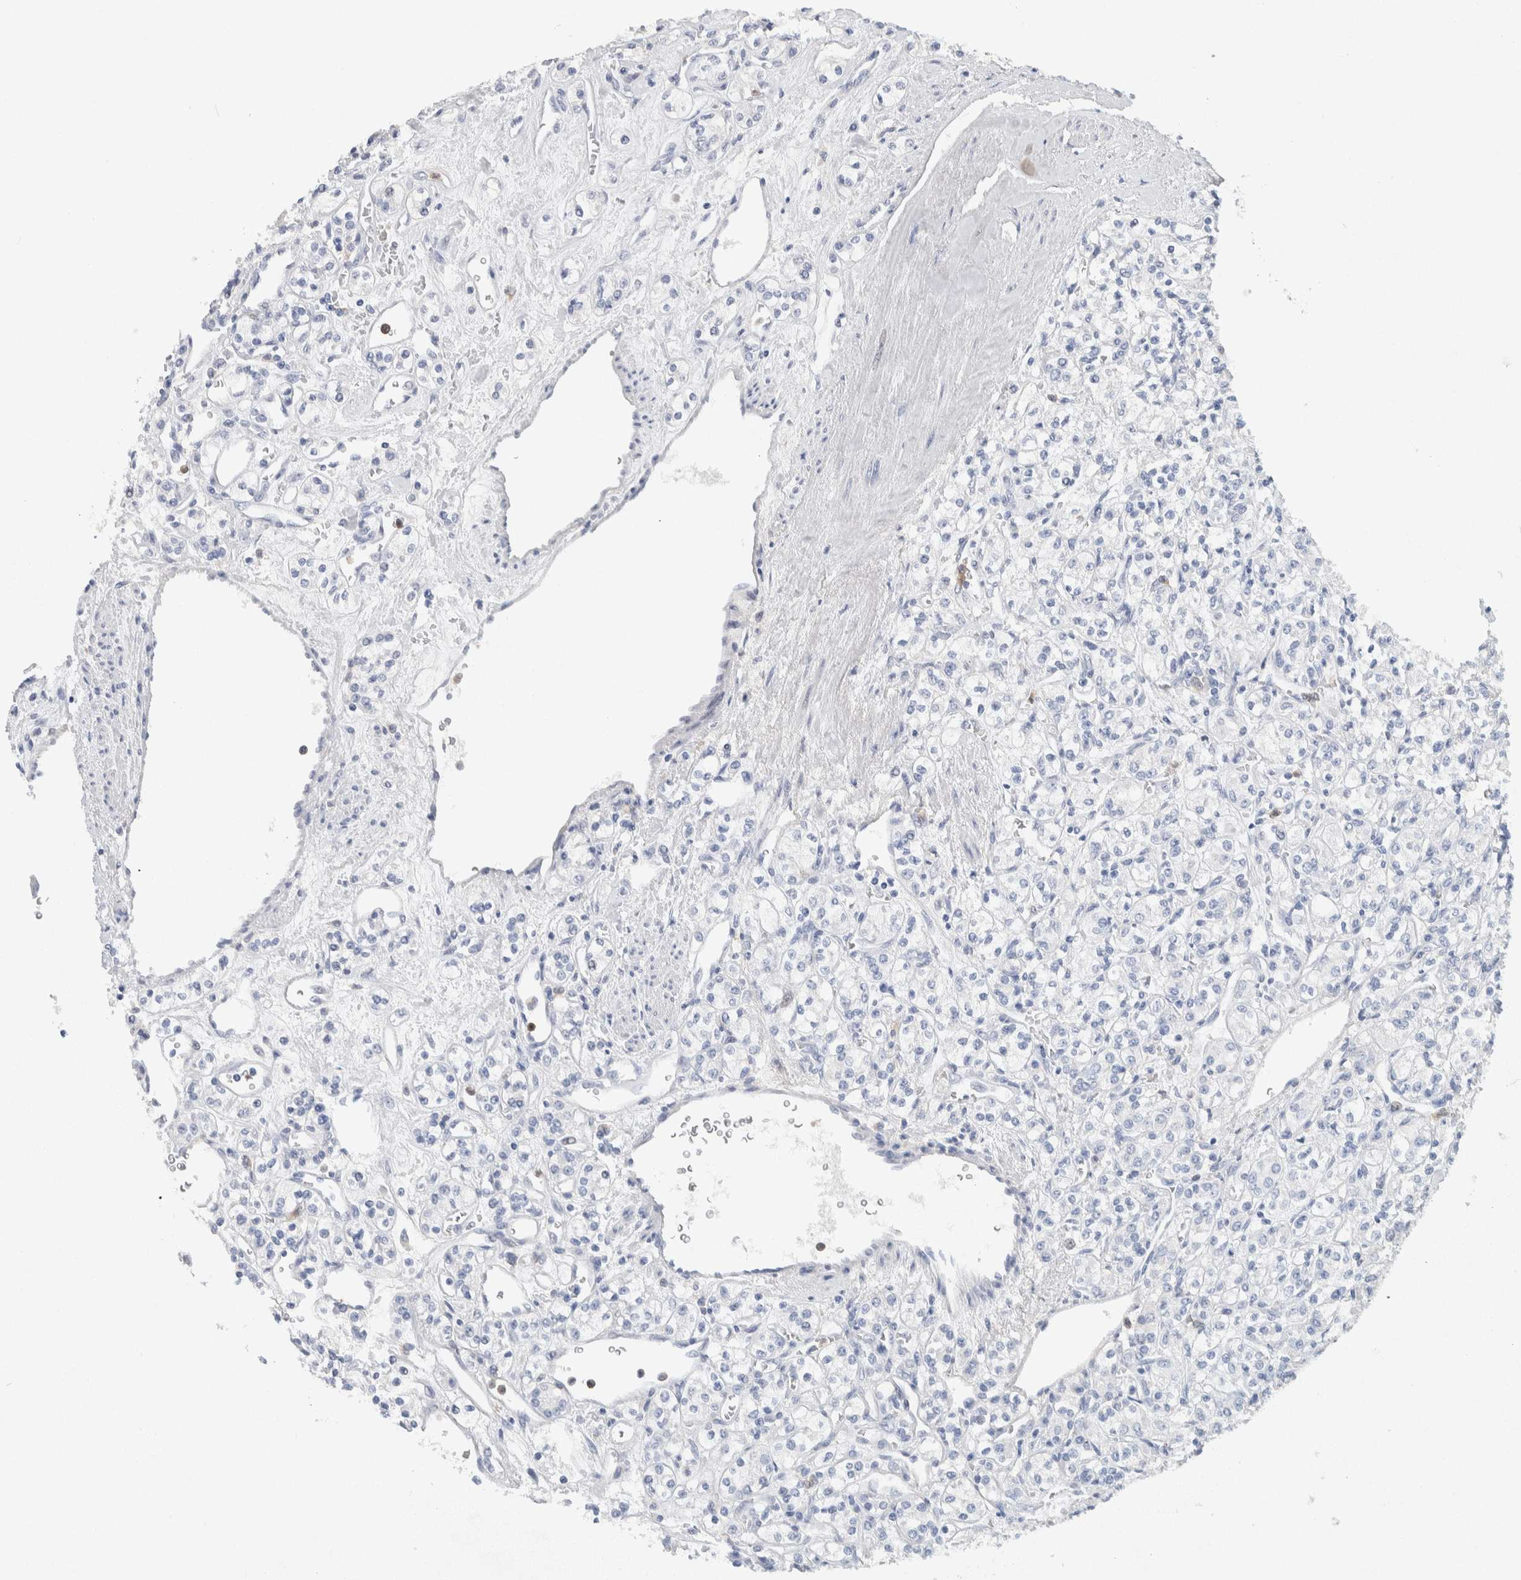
{"staining": {"intensity": "negative", "quantity": "none", "location": "none"}, "tissue": "renal cancer", "cell_type": "Tumor cells", "image_type": "cancer", "snomed": [{"axis": "morphology", "description": "Adenocarcinoma, NOS"}, {"axis": "topography", "description": "Kidney"}], "caption": "An image of renal adenocarcinoma stained for a protein reveals no brown staining in tumor cells.", "gene": "NCF2", "patient": {"sex": "male", "age": 77}}